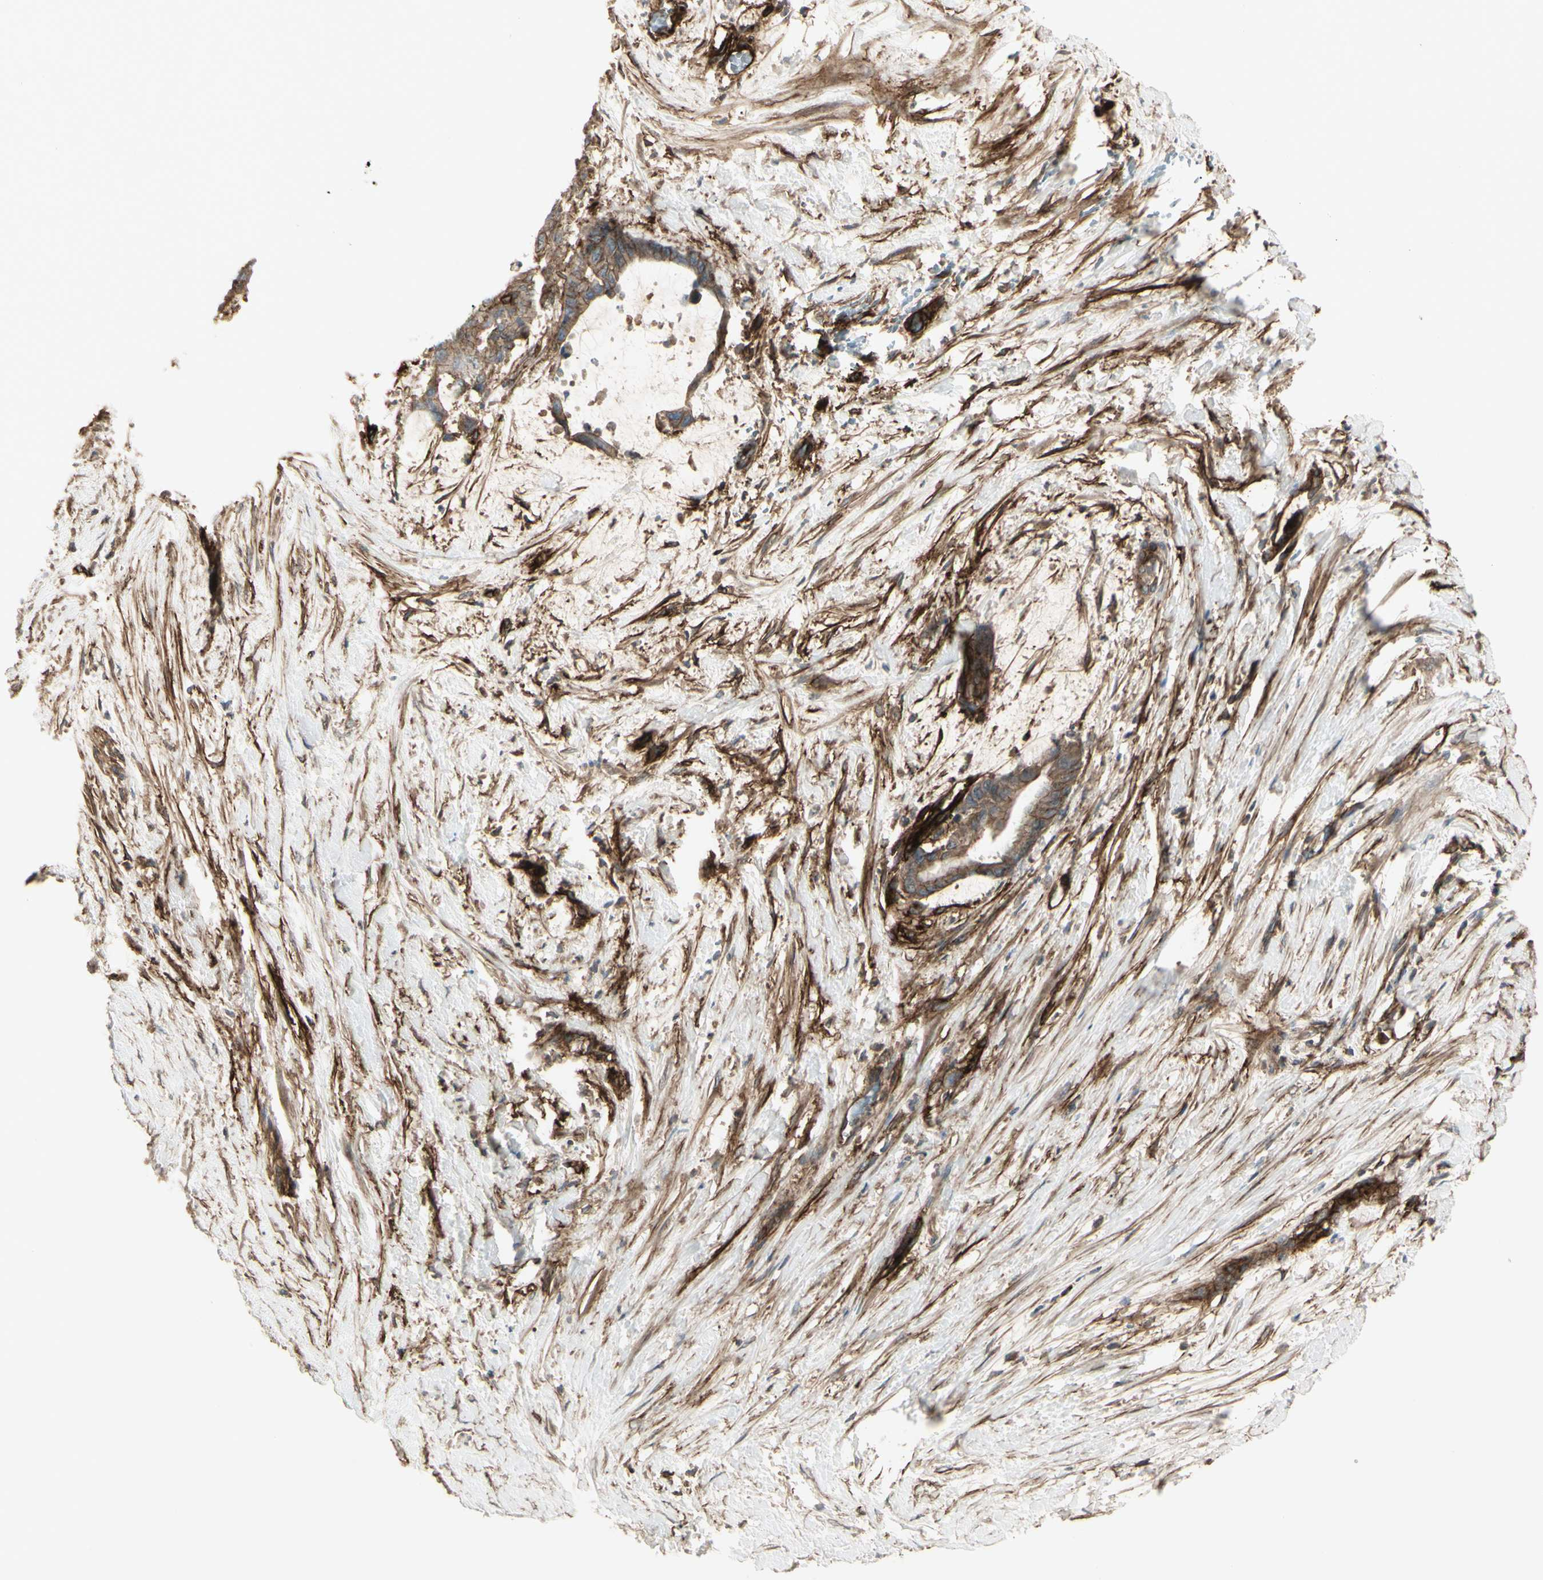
{"staining": {"intensity": "moderate", "quantity": ">75%", "location": "cytoplasmic/membranous"}, "tissue": "liver cancer", "cell_type": "Tumor cells", "image_type": "cancer", "snomed": [{"axis": "morphology", "description": "Cholangiocarcinoma"}, {"axis": "topography", "description": "Liver"}], "caption": "Tumor cells display medium levels of moderate cytoplasmic/membranous expression in approximately >75% of cells in cholangiocarcinoma (liver). (brown staining indicates protein expression, while blue staining denotes nuclei).", "gene": "CD276", "patient": {"sex": "female", "age": 73}}